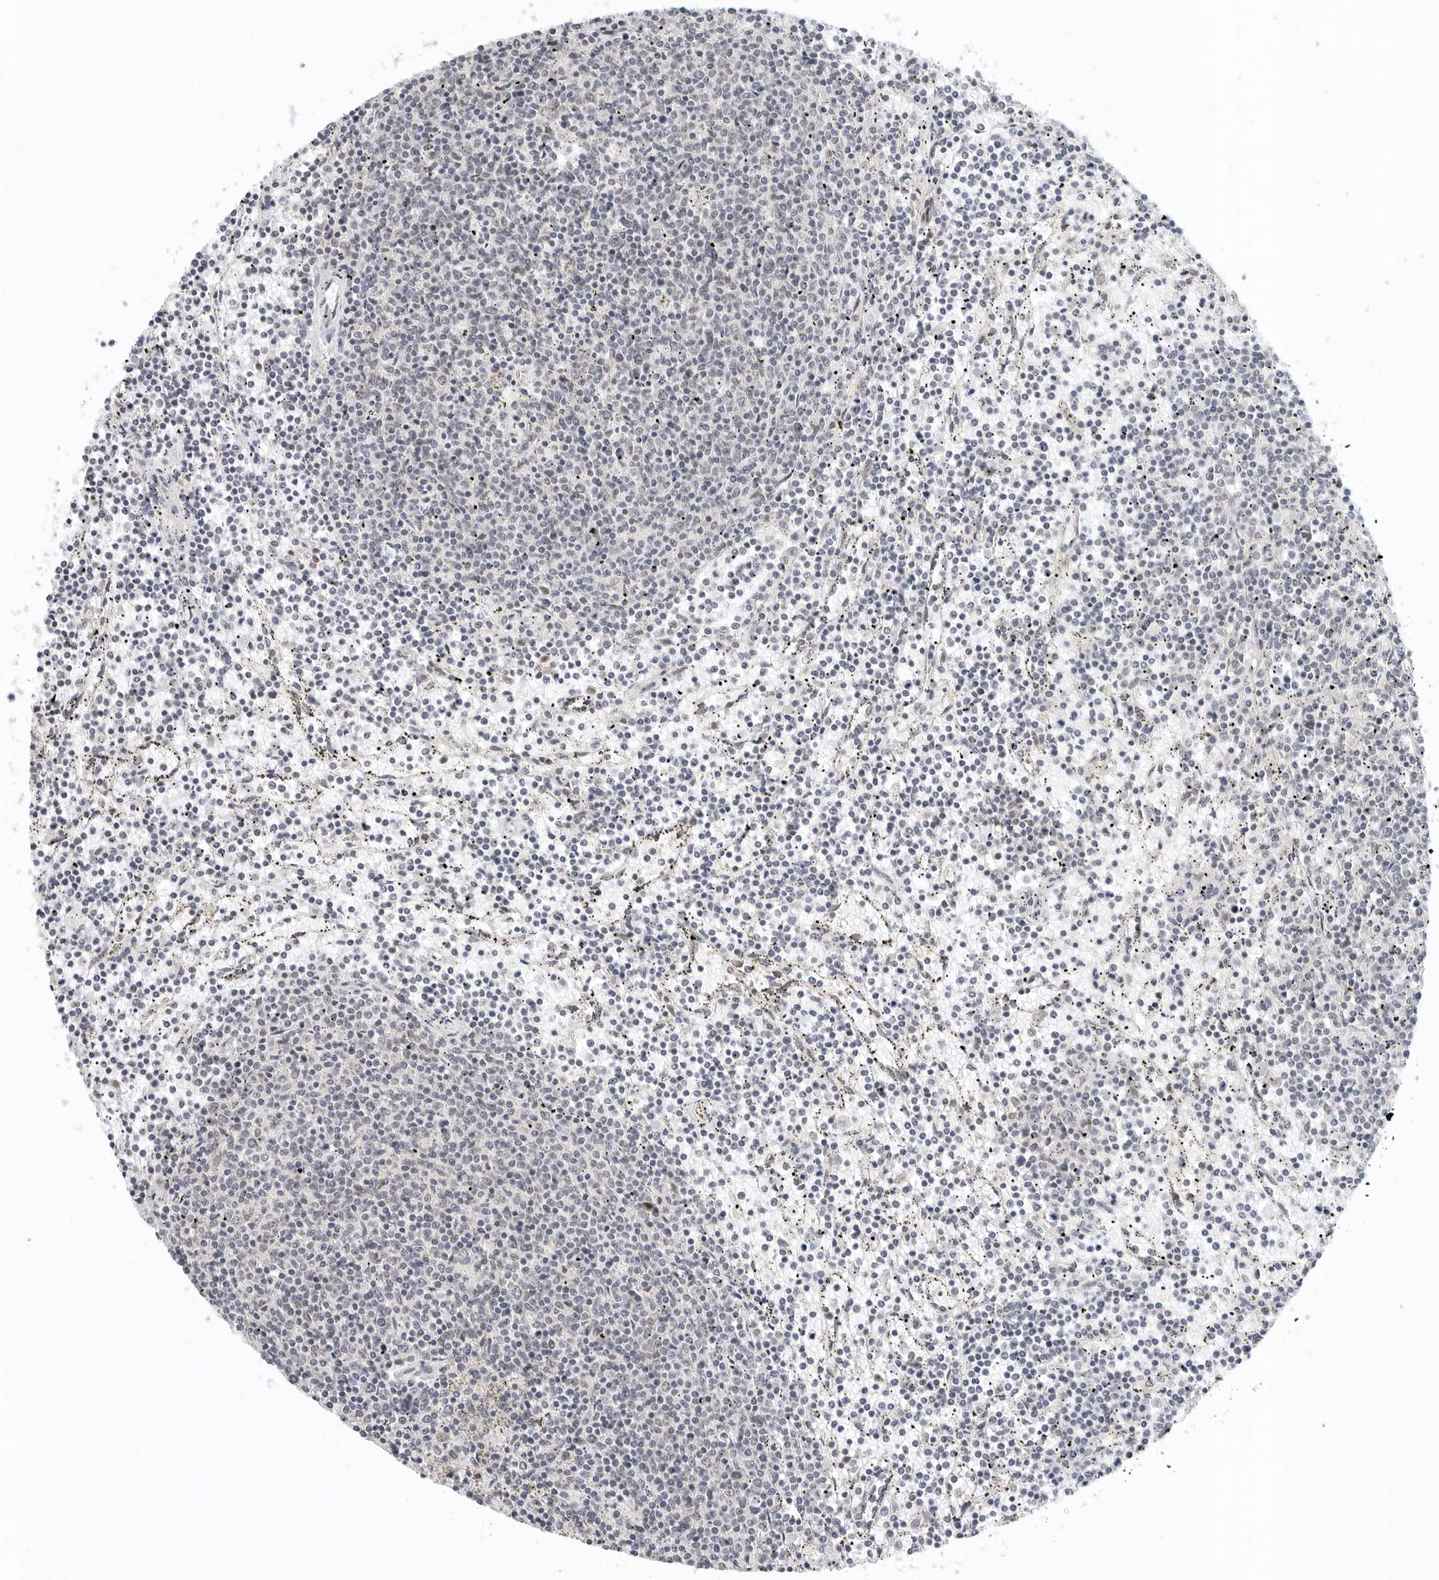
{"staining": {"intensity": "negative", "quantity": "none", "location": "none"}, "tissue": "lymphoma", "cell_type": "Tumor cells", "image_type": "cancer", "snomed": [{"axis": "morphology", "description": "Malignant lymphoma, non-Hodgkin's type, Low grade"}, {"axis": "topography", "description": "Spleen"}], "caption": "Tumor cells are negative for protein expression in human low-grade malignant lymphoma, non-Hodgkin's type.", "gene": "TSEN2", "patient": {"sex": "female", "age": 50}}